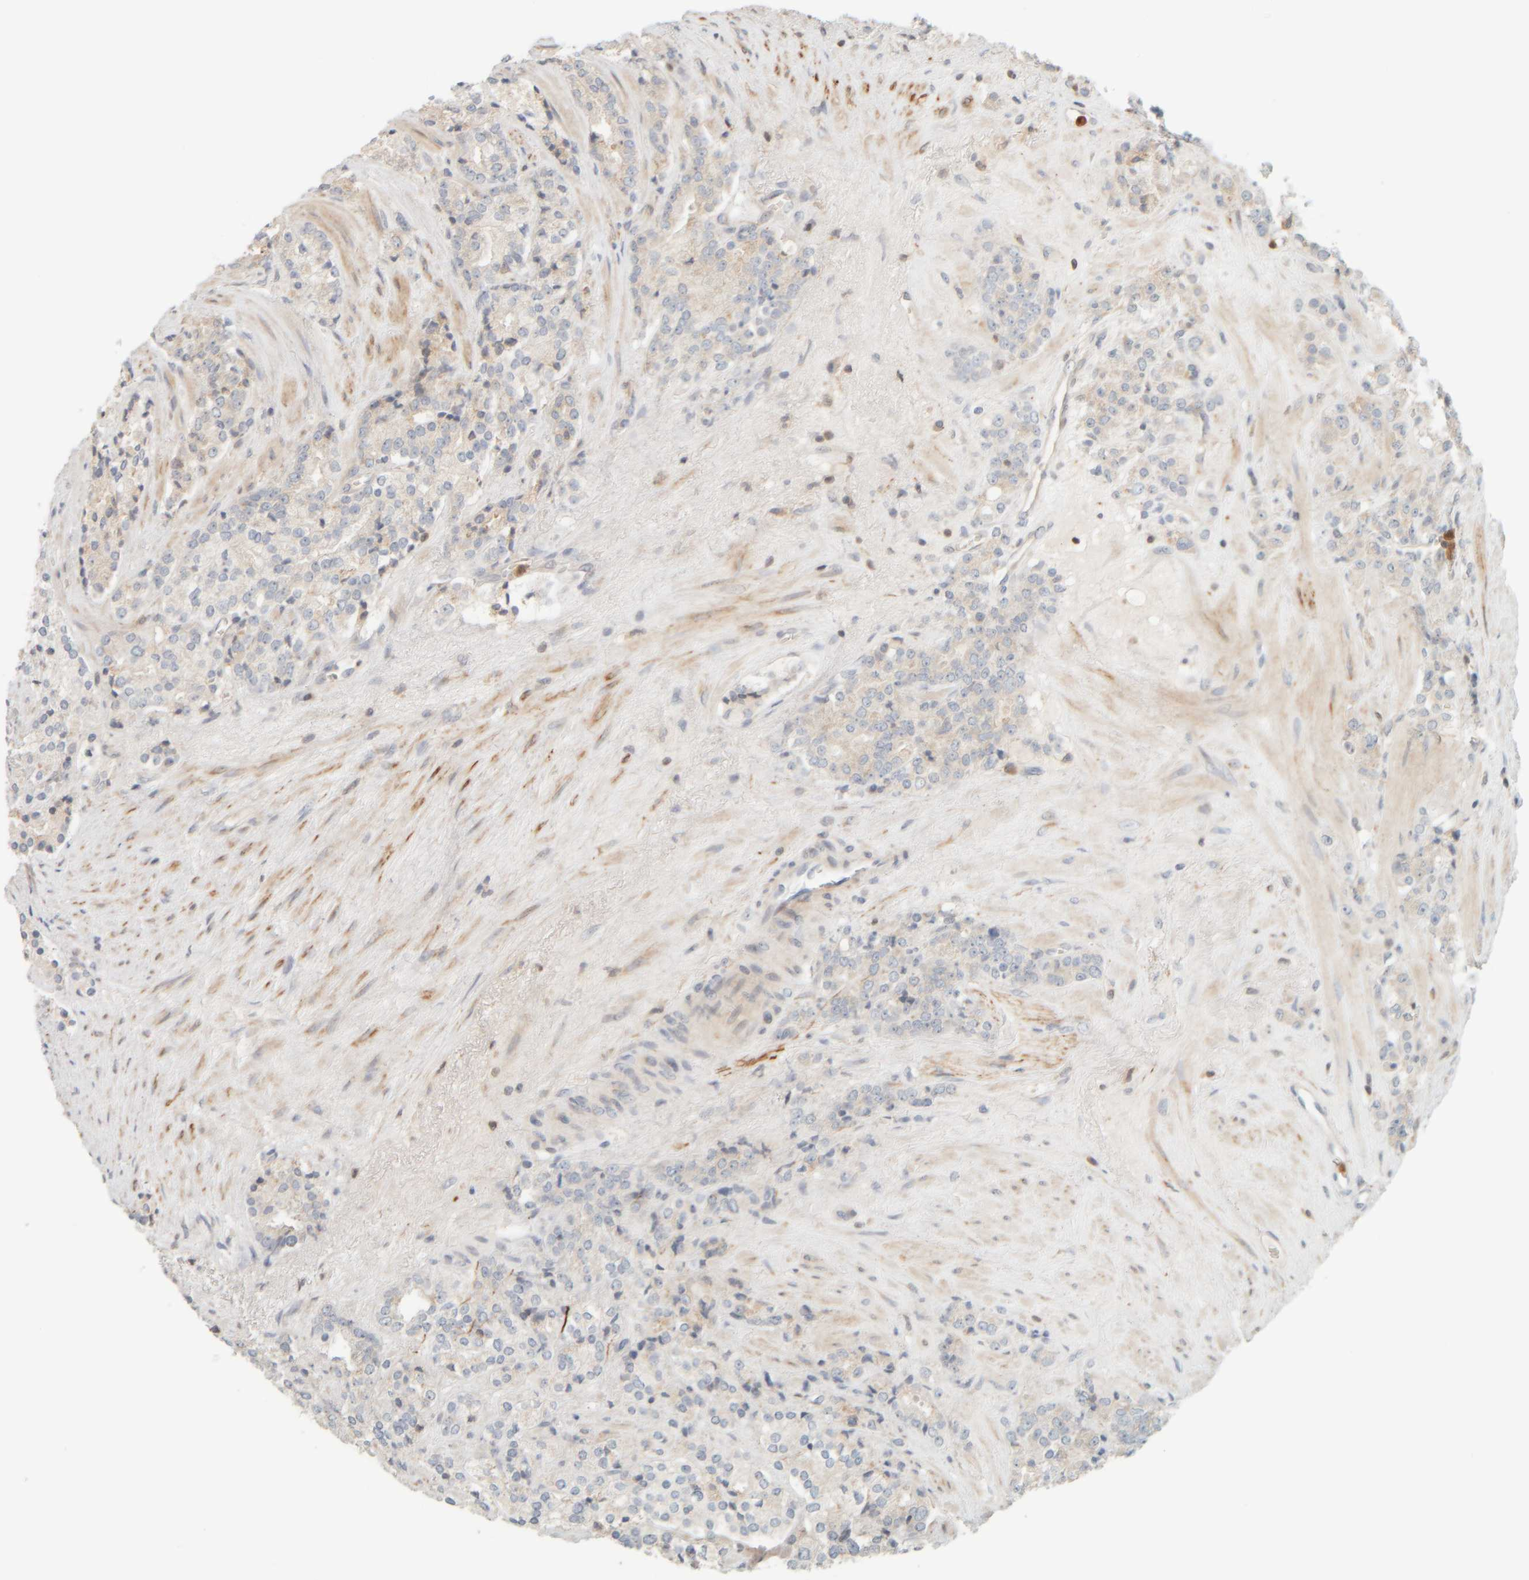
{"staining": {"intensity": "negative", "quantity": "none", "location": "none"}, "tissue": "prostate cancer", "cell_type": "Tumor cells", "image_type": "cancer", "snomed": [{"axis": "morphology", "description": "Adenocarcinoma, High grade"}, {"axis": "topography", "description": "Prostate"}], "caption": "Immunohistochemistry of high-grade adenocarcinoma (prostate) demonstrates no expression in tumor cells.", "gene": "PTGES3L-AARSD1", "patient": {"sex": "male", "age": 71}}